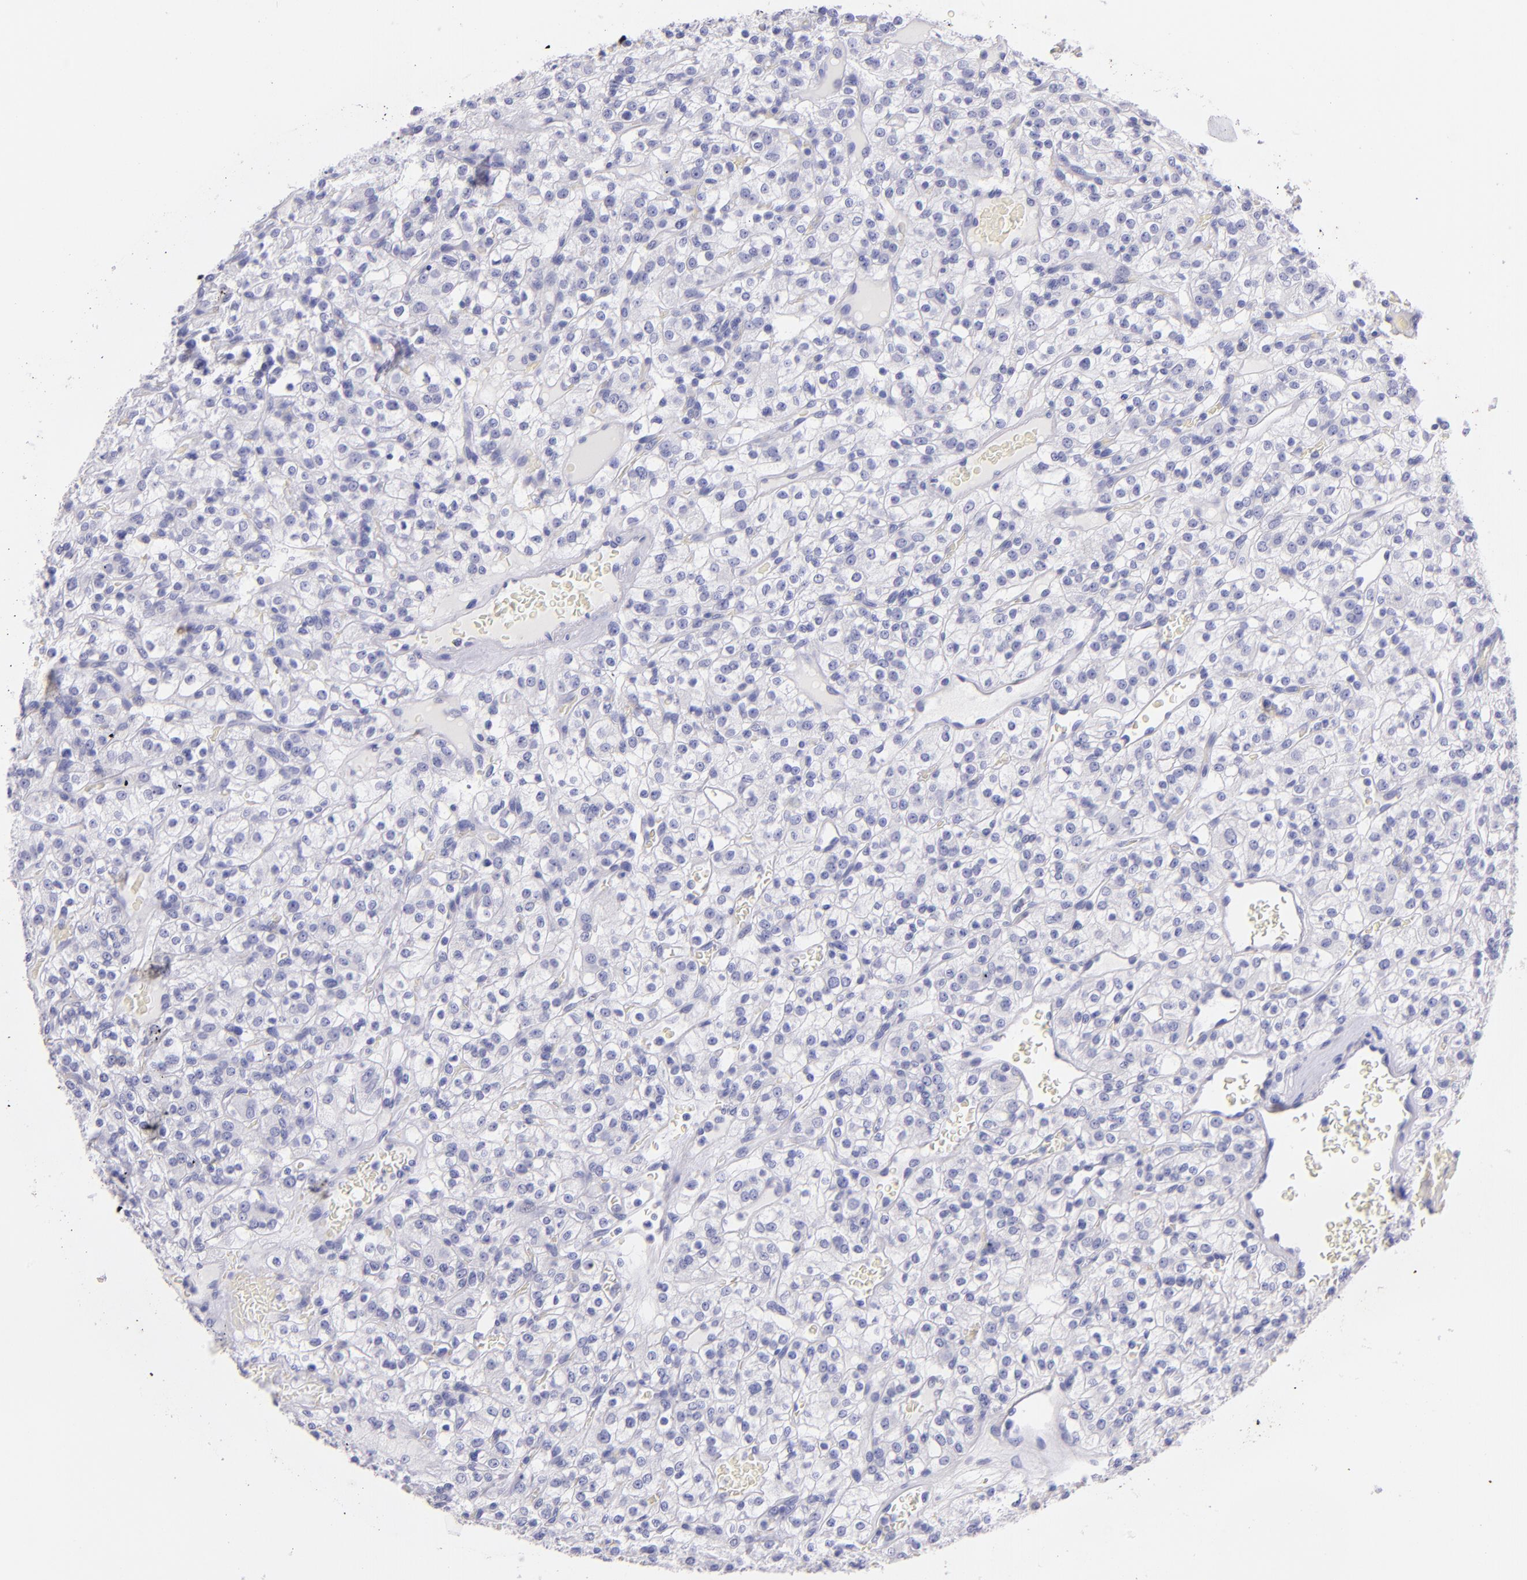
{"staining": {"intensity": "negative", "quantity": "none", "location": "none"}, "tissue": "renal cancer", "cell_type": "Tumor cells", "image_type": "cancer", "snomed": [{"axis": "morphology", "description": "Normal tissue, NOS"}, {"axis": "morphology", "description": "Adenocarcinoma, NOS"}, {"axis": "topography", "description": "Kidney"}], "caption": "Immunohistochemistry micrograph of neoplastic tissue: adenocarcinoma (renal) stained with DAB exhibits no significant protein positivity in tumor cells.", "gene": "UCHL1", "patient": {"sex": "female", "age": 72}}